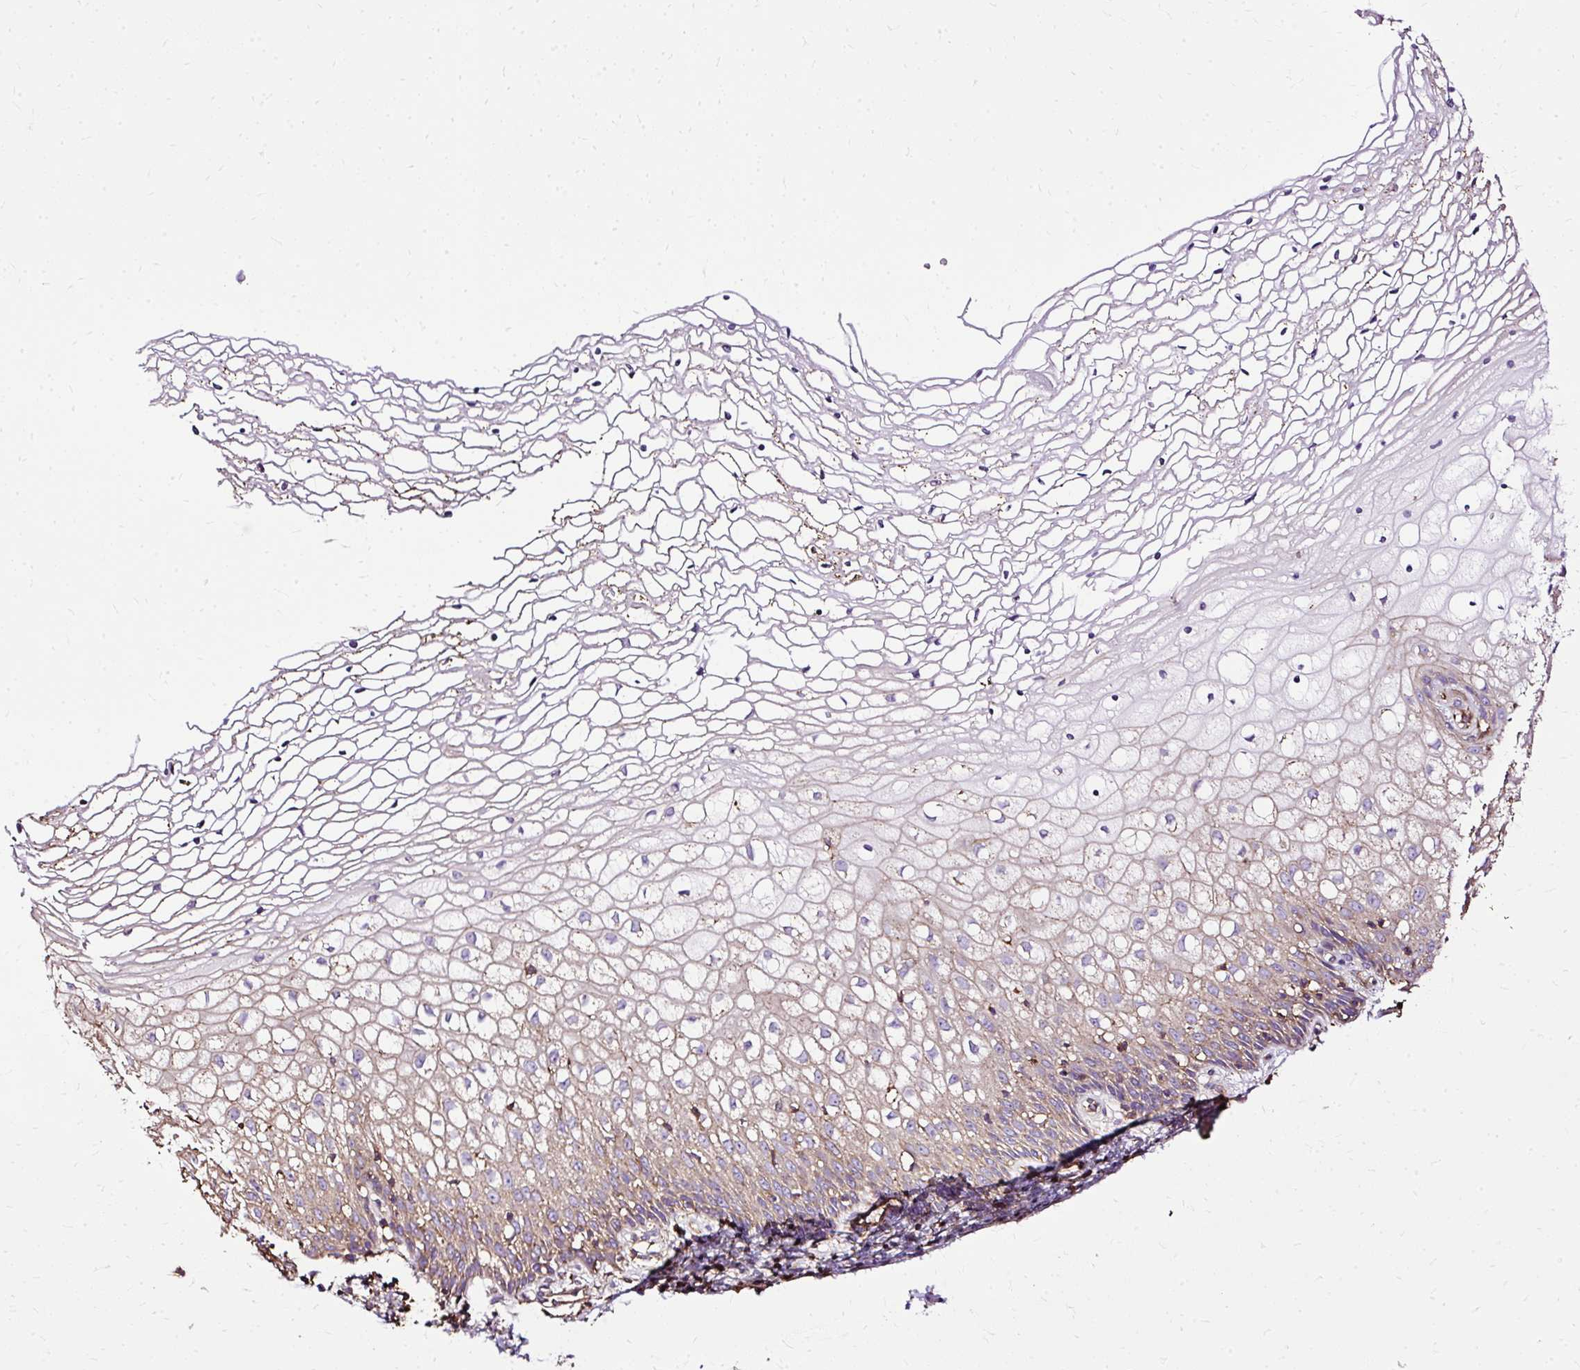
{"staining": {"intensity": "moderate", "quantity": ">75%", "location": "cytoplasmic/membranous"}, "tissue": "cervix", "cell_type": "Glandular cells", "image_type": "normal", "snomed": [{"axis": "morphology", "description": "Normal tissue, NOS"}, {"axis": "topography", "description": "Cervix"}], "caption": "Cervix stained with DAB immunohistochemistry (IHC) demonstrates medium levels of moderate cytoplasmic/membranous positivity in about >75% of glandular cells.", "gene": "KLHL11", "patient": {"sex": "female", "age": 36}}